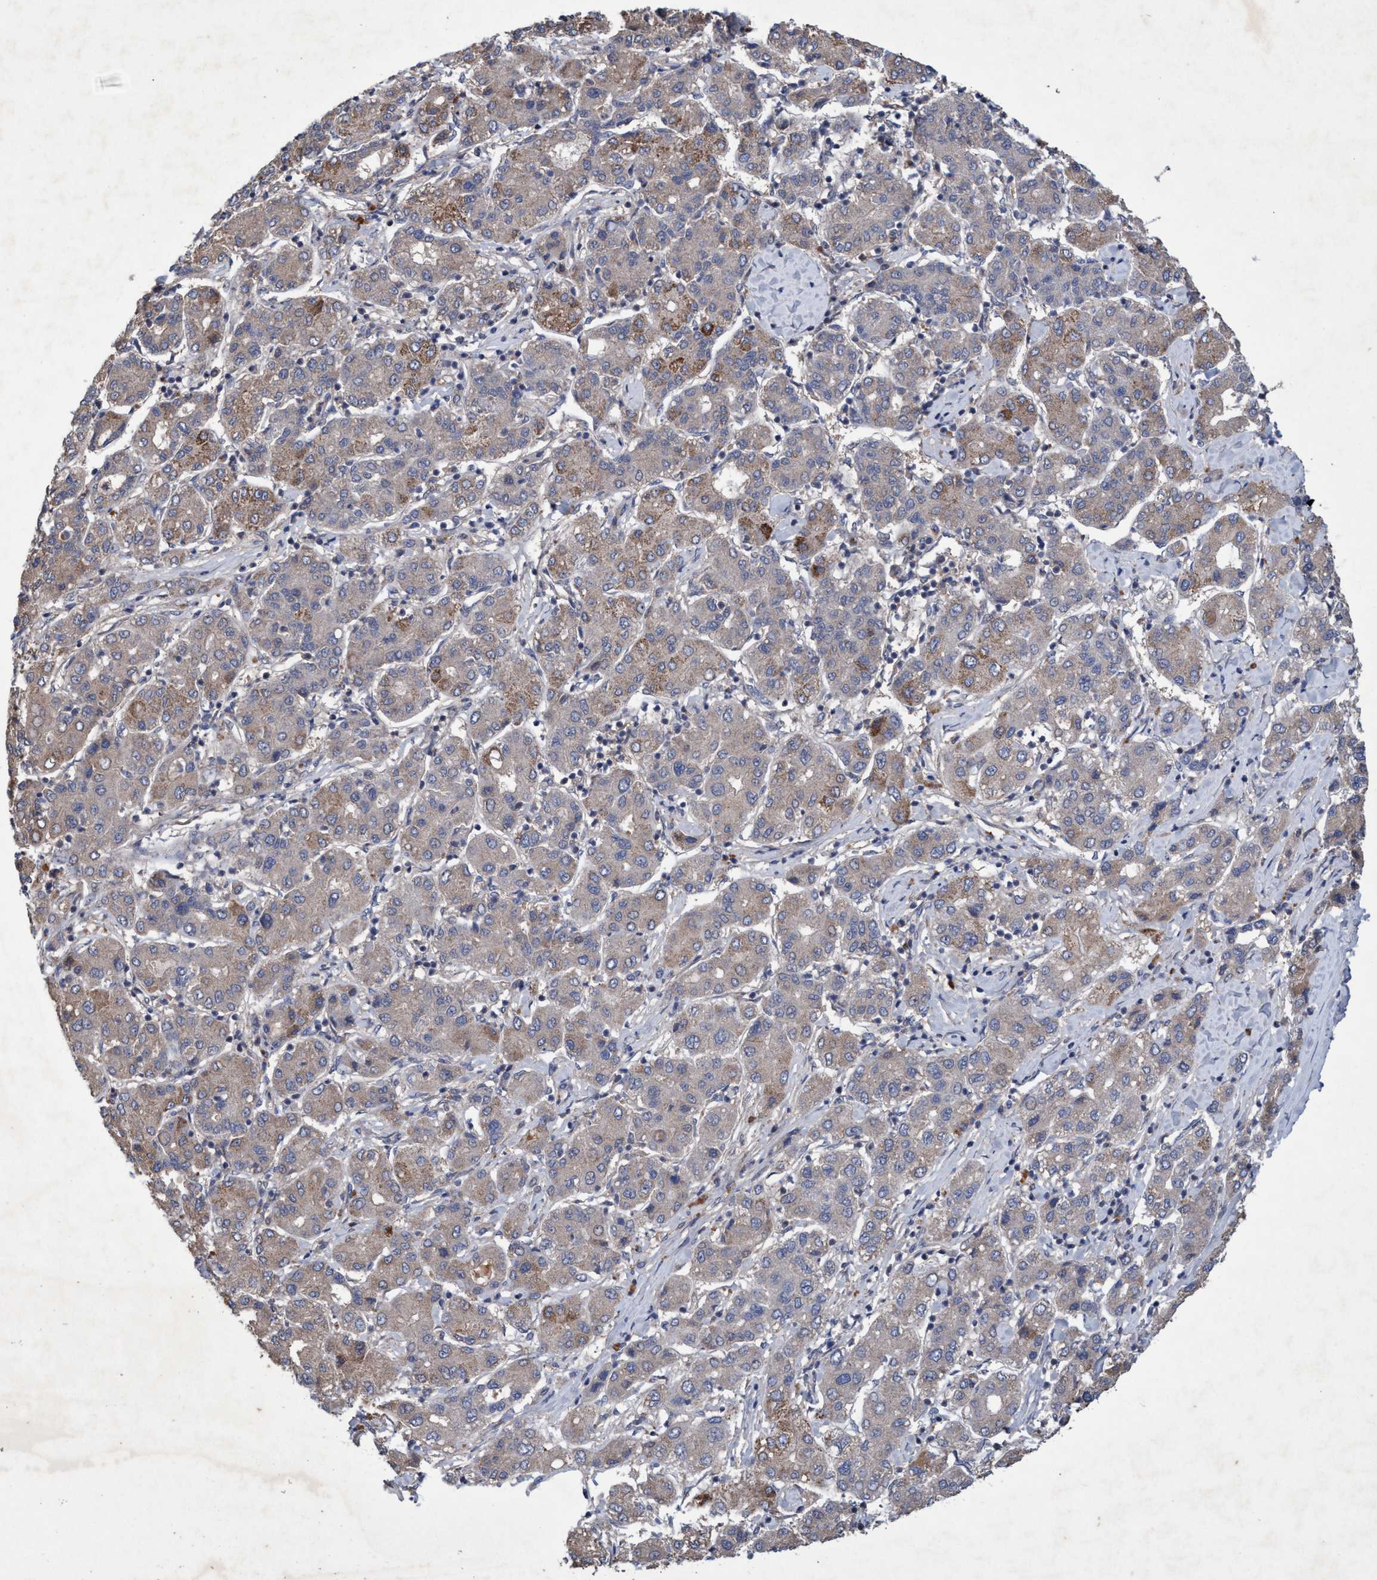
{"staining": {"intensity": "weak", "quantity": "<25%", "location": "cytoplasmic/membranous"}, "tissue": "liver cancer", "cell_type": "Tumor cells", "image_type": "cancer", "snomed": [{"axis": "morphology", "description": "Carcinoma, Hepatocellular, NOS"}, {"axis": "topography", "description": "Liver"}], "caption": "A photomicrograph of human liver cancer (hepatocellular carcinoma) is negative for staining in tumor cells.", "gene": "ZNF677", "patient": {"sex": "male", "age": 65}}